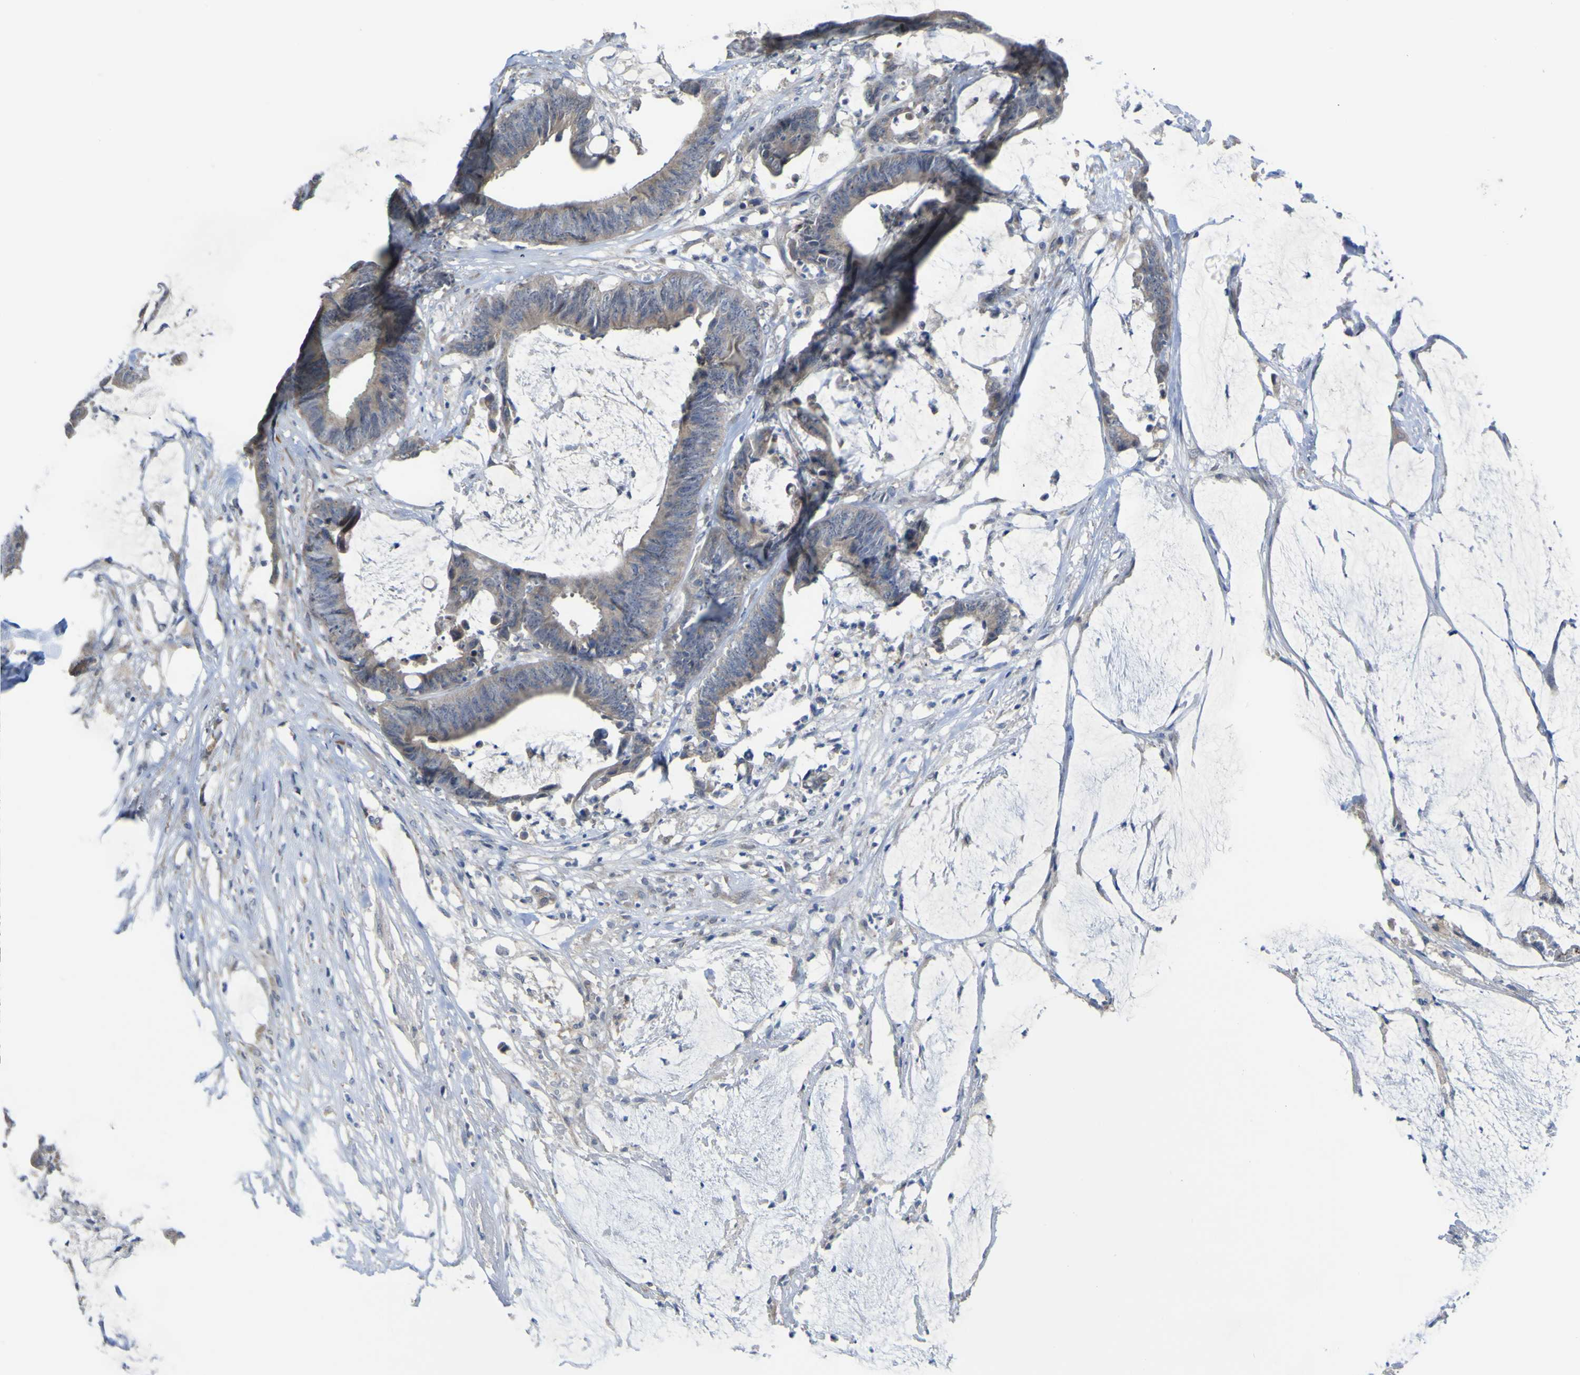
{"staining": {"intensity": "weak", "quantity": "25%-75%", "location": "cytoplasmic/membranous"}, "tissue": "colorectal cancer", "cell_type": "Tumor cells", "image_type": "cancer", "snomed": [{"axis": "morphology", "description": "Adenocarcinoma, NOS"}, {"axis": "topography", "description": "Rectum"}], "caption": "Protein staining exhibits weak cytoplasmic/membranous expression in about 25%-75% of tumor cells in colorectal cancer.", "gene": "TNFRSF11A", "patient": {"sex": "female", "age": 66}}